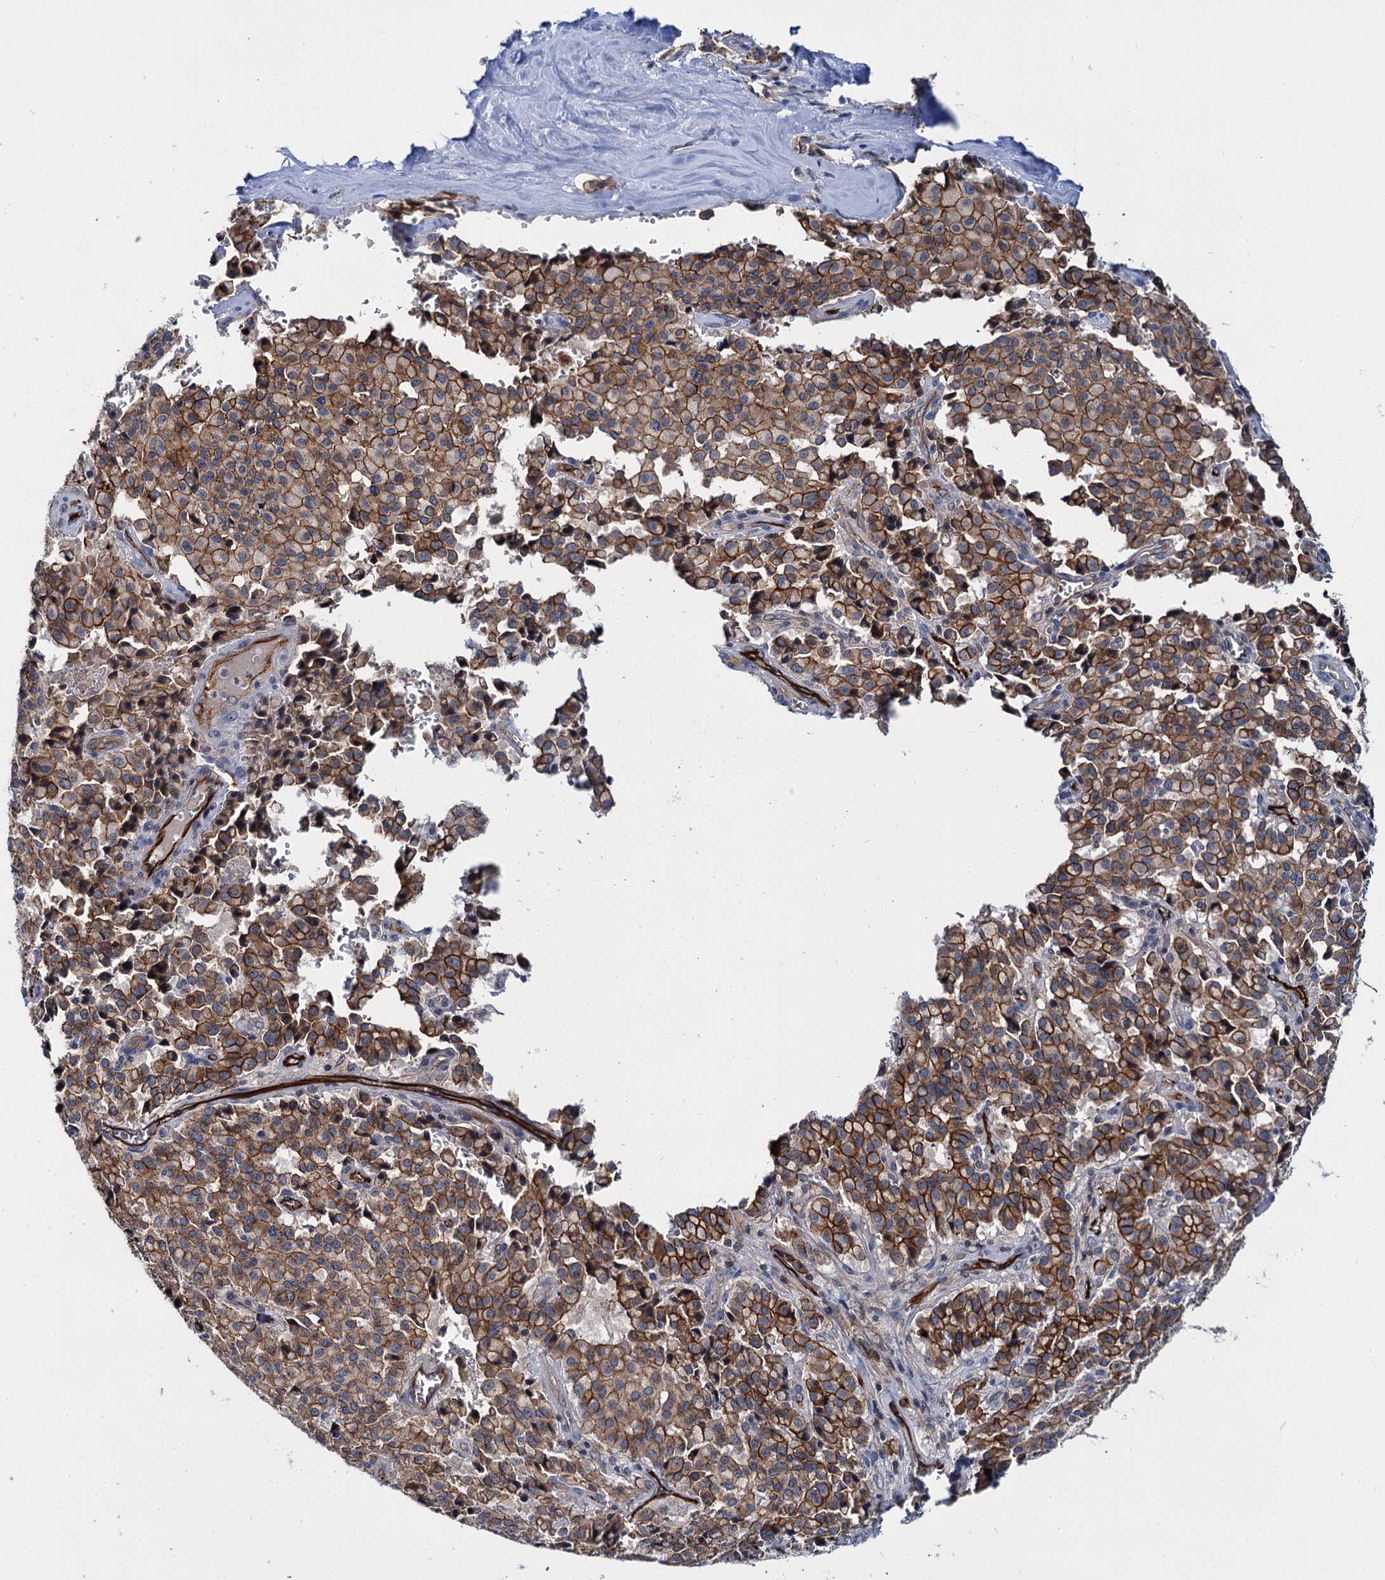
{"staining": {"intensity": "strong", "quantity": ">75%", "location": "cytoplasmic/membranous"}, "tissue": "pancreatic cancer", "cell_type": "Tumor cells", "image_type": "cancer", "snomed": [{"axis": "morphology", "description": "Adenocarcinoma, NOS"}, {"axis": "topography", "description": "Pancreas"}], "caption": "Strong cytoplasmic/membranous protein expression is appreciated in approximately >75% of tumor cells in pancreatic cancer (adenocarcinoma). Using DAB (3,3'-diaminobenzidine) (brown) and hematoxylin (blue) stains, captured at high magnification using brightfield microscopy.", "gene": "ABLIM1", "patient": {"sex": "male", "age": 65}}